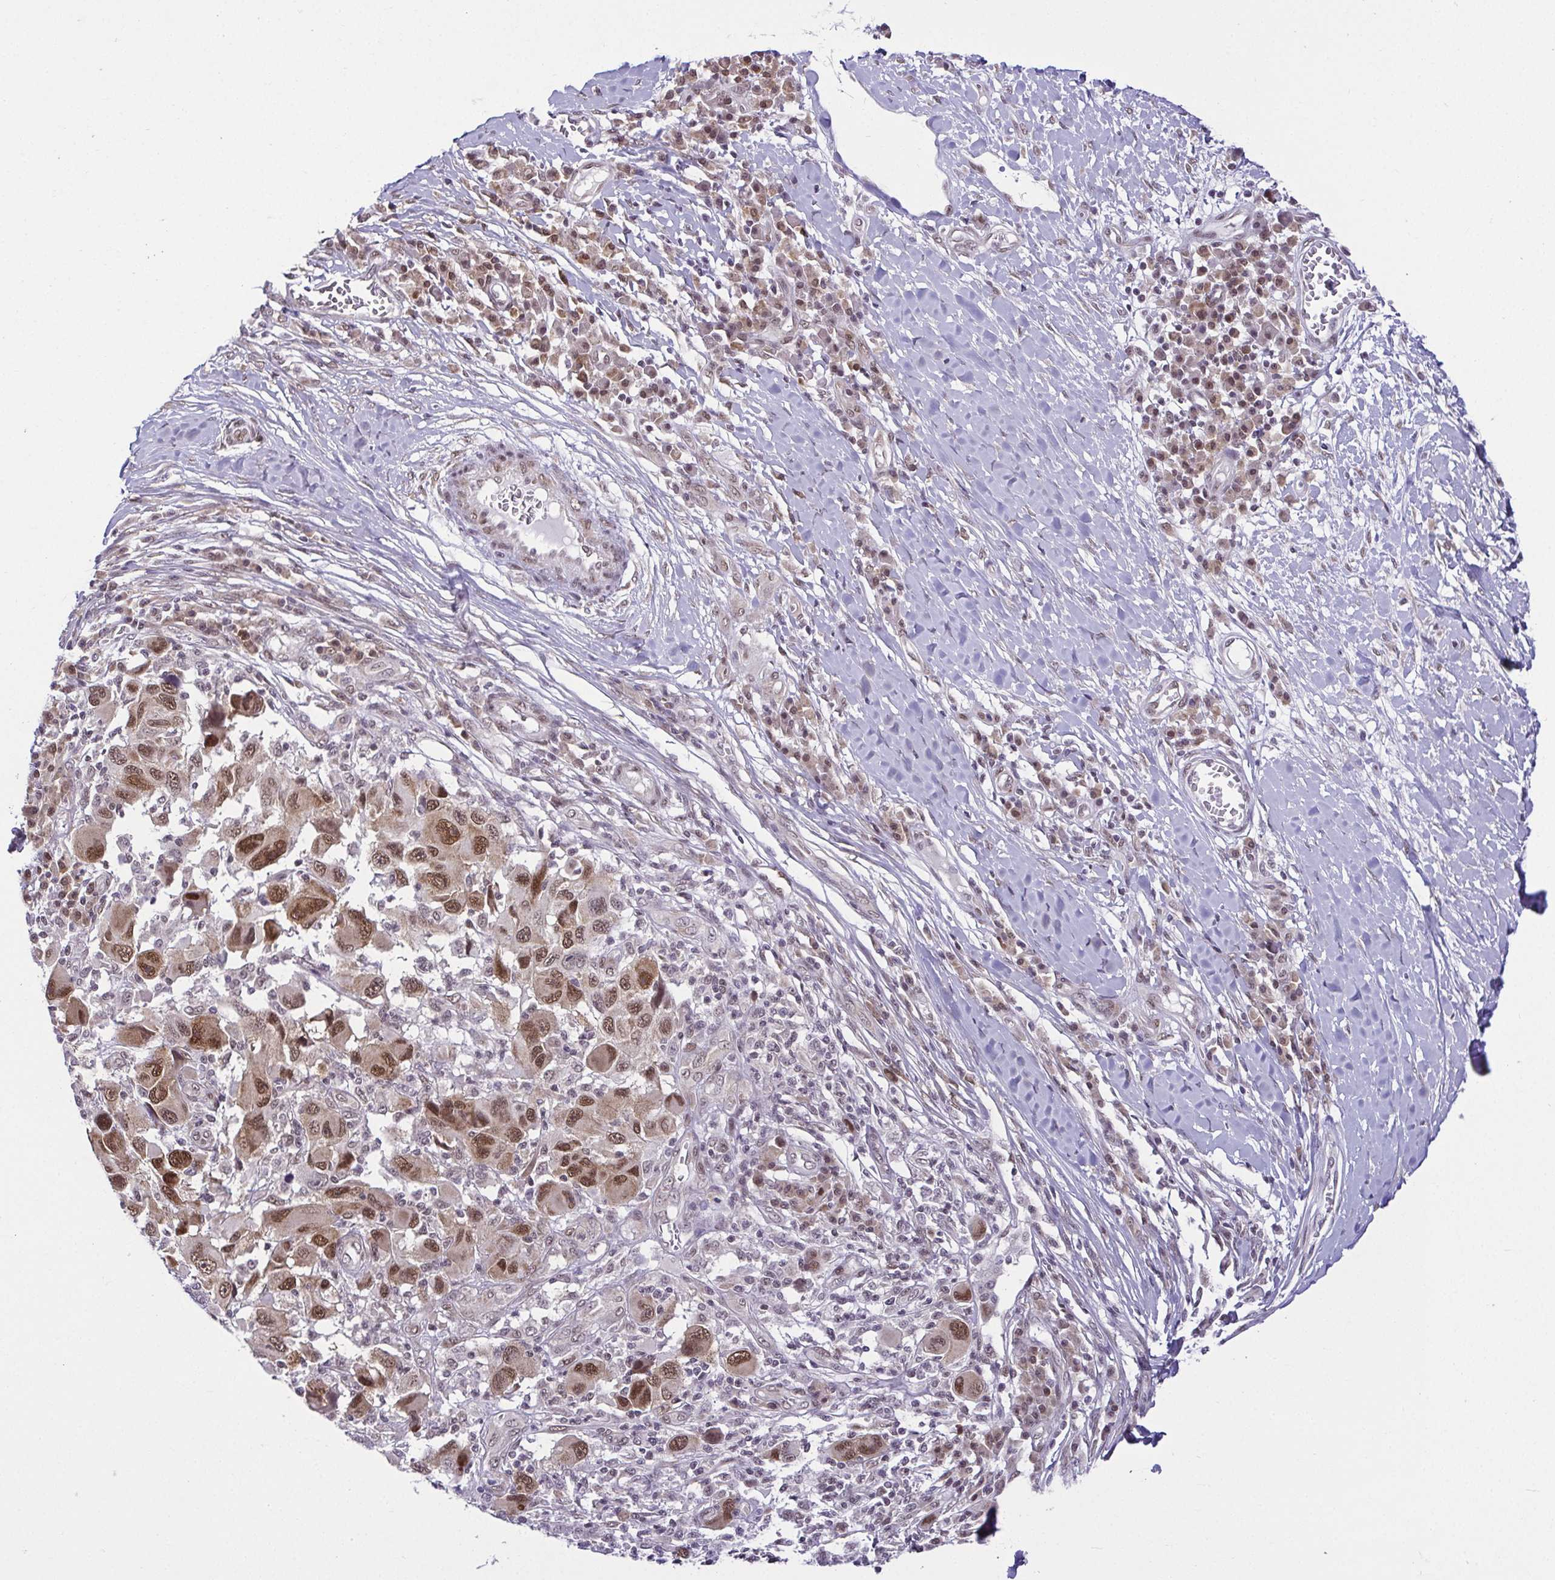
{"staining": {"intensity": "moderate", "quantity": ">75%", "location": "nuclear"}, "tissue": "melanoma", "cell_type": "Tumor cells", "image_type": "cancer", "snomed": [{"axis": "morphology", "description": "Malignant melanoma, NOS"}, {"axis": "topography", "description": "Skin"}], "caption": "Immunohistochemistry (DAB (3,3'-diaminobenzidine)) staining of human malignant melanoma exhibits moderate nuclear protein expression in approximately >75% of tumor cells. (DAB IHC with brightfield microscopy, high magnification).", "gene": "RBM3", "patient": {"sex": "male", "age": 53}}